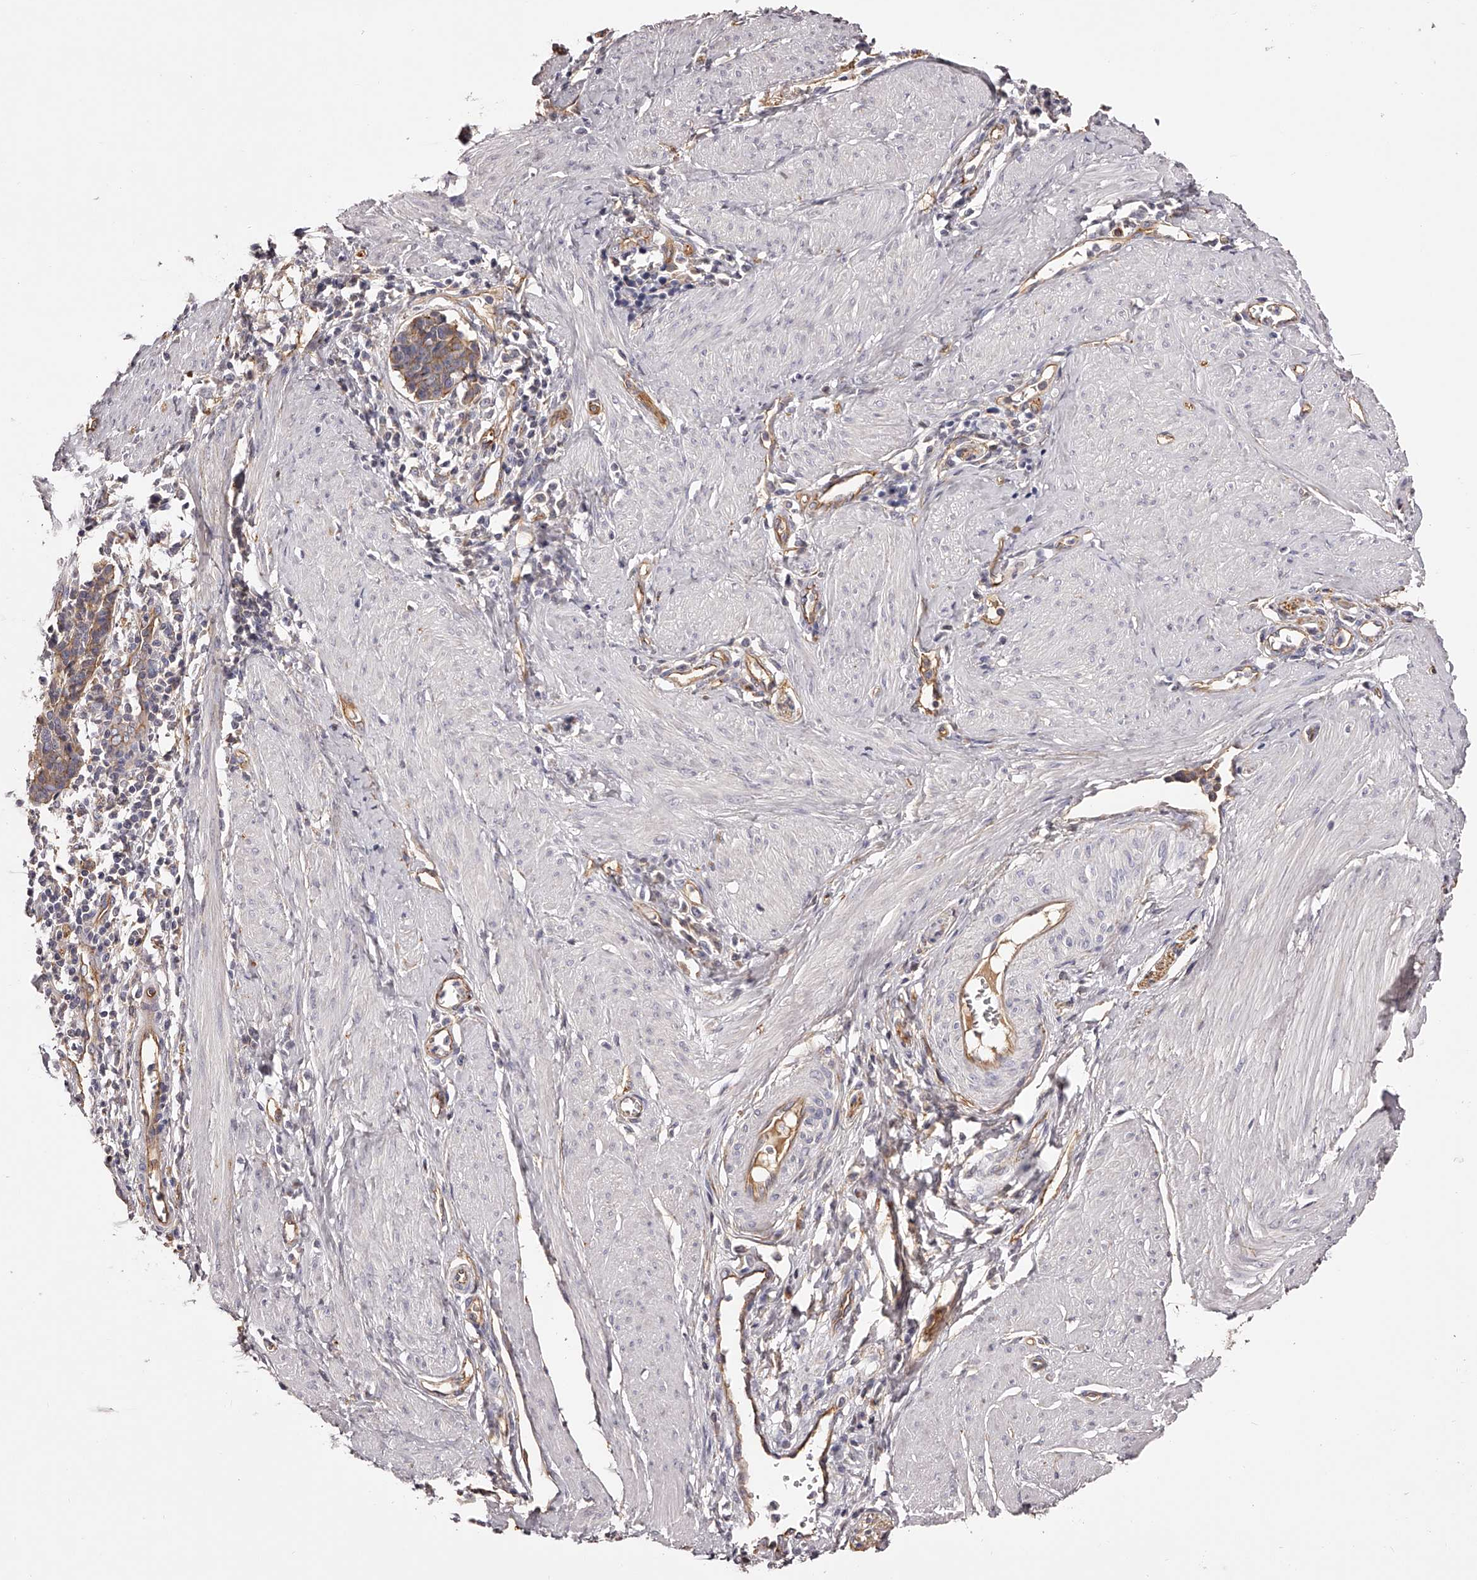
{"staining": {"intensity": "weak", "quantity": ">75%", "location": "cytoplasmic/membranous"}, "tissue": "cervical cancer", "cell_type": "Tumor cells", "image_type": "cancer", "snomed": [{"axis": "morphology", "description": "Normal tissue, NOS"}, {"axis": "morphology", "description": "Squamous cell carcinoma, NOS"}, {"axis": "topography", "description": "Cervix"}], "caption": "Immunohistochemical staining of human squamous cell carcinoma (cervical) reveals weak cytoplasmic/membranous protein positivity in about >75% of tumor cells. The protein is stained brown, and the nuclei are stained in blue (DAB IHC with brightfield microscopy, high magnification).", "gene": "LTV1", "patient": {"sex": "female", "age": 35}}